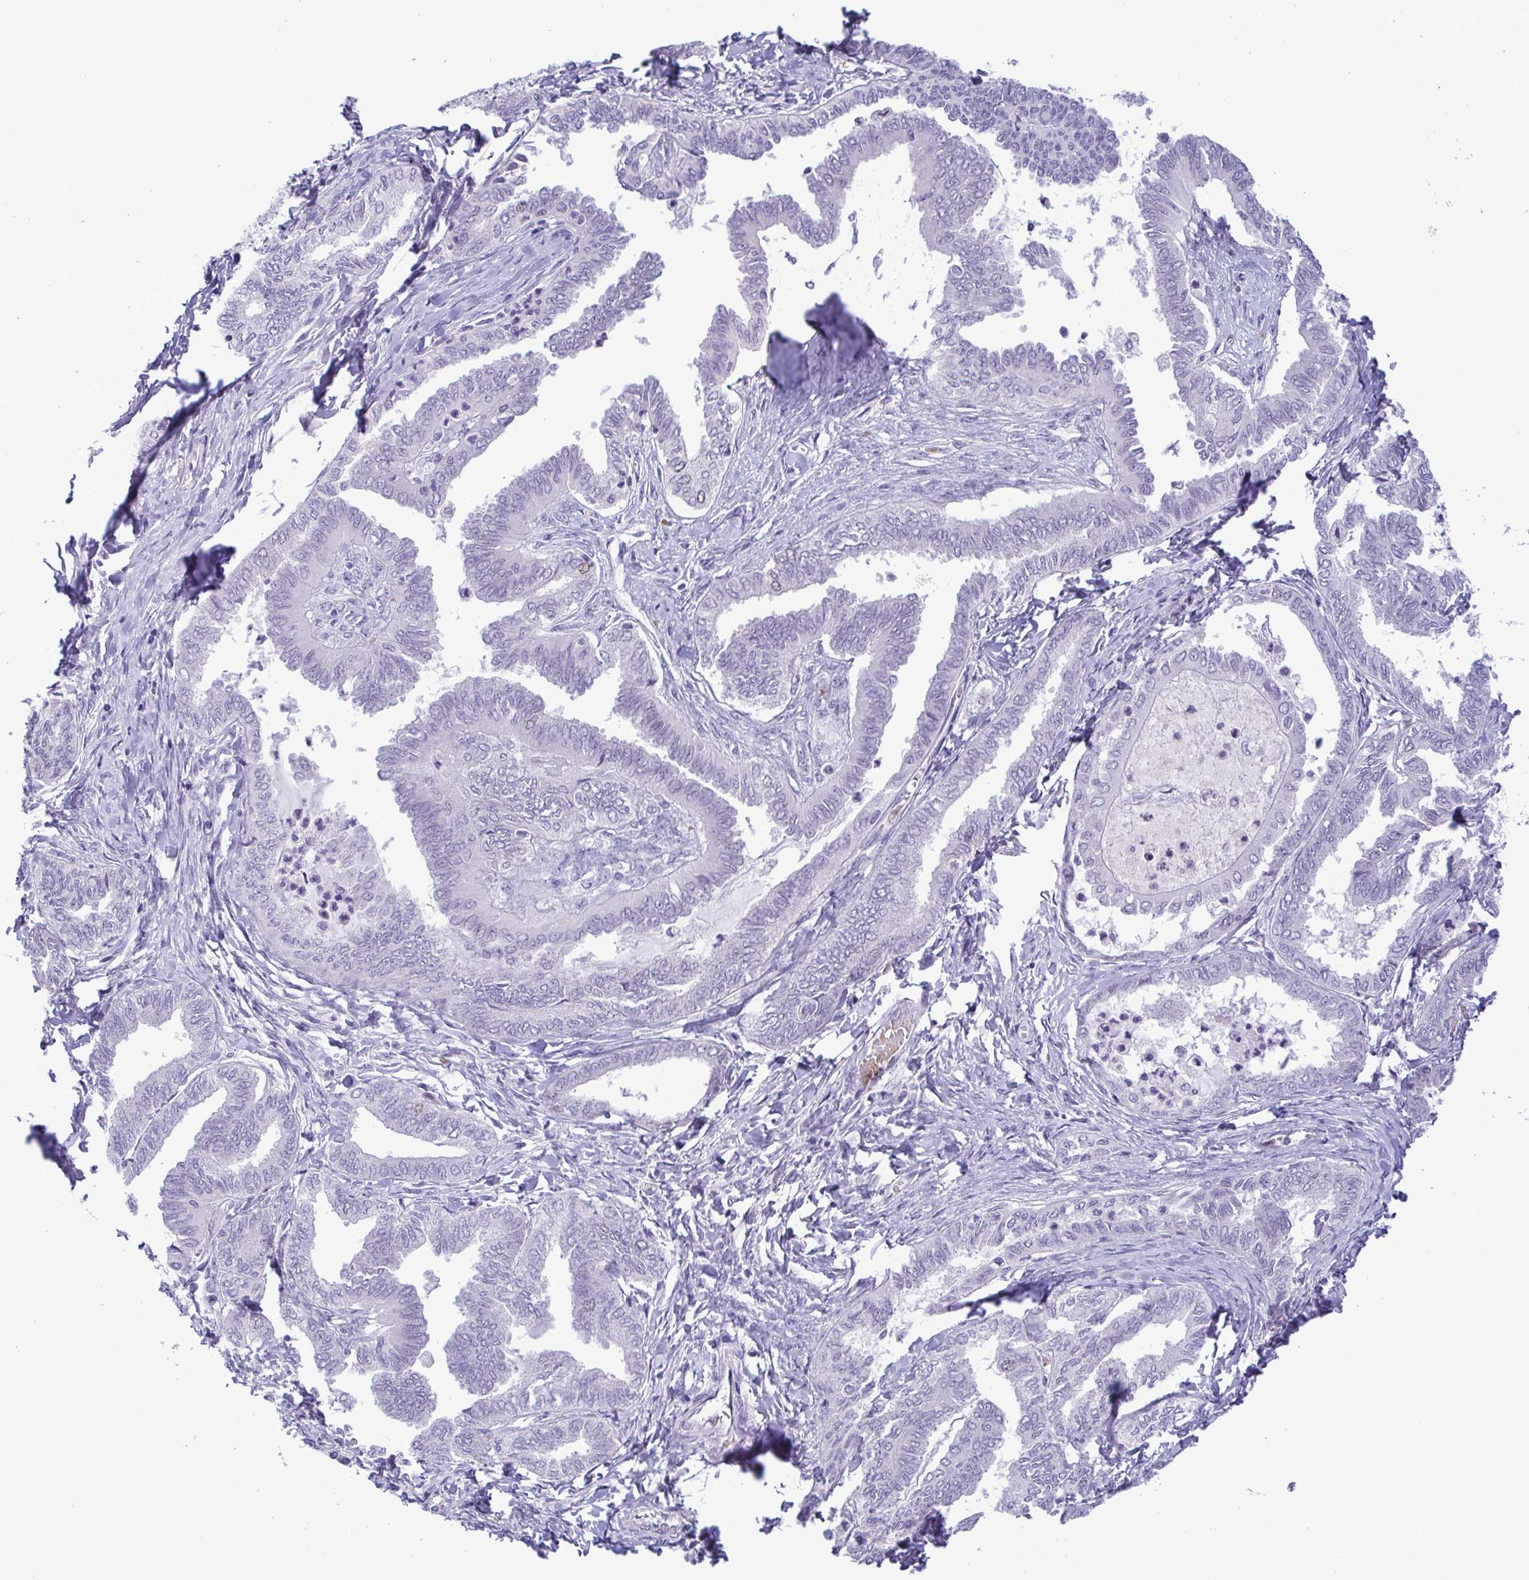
{"staining": {"intensity": "negative", "quantity": "none", "location": "none"}, "tissue": "ovarian cancer", "cell_type": "Tumor cells", "image_type": "cancer", "snomed": [{"axis": "morphology", "description": "Carcinoma, endometroid"}, {"axis": "topography", "description": "Ovary"}], "caption": "A photomicrograph of ovarian cancer stained for a protein exhibits no brown staining in tumor cells.", "gene": "TIPIN", "patient": {"sex": "female", "age": 70}}